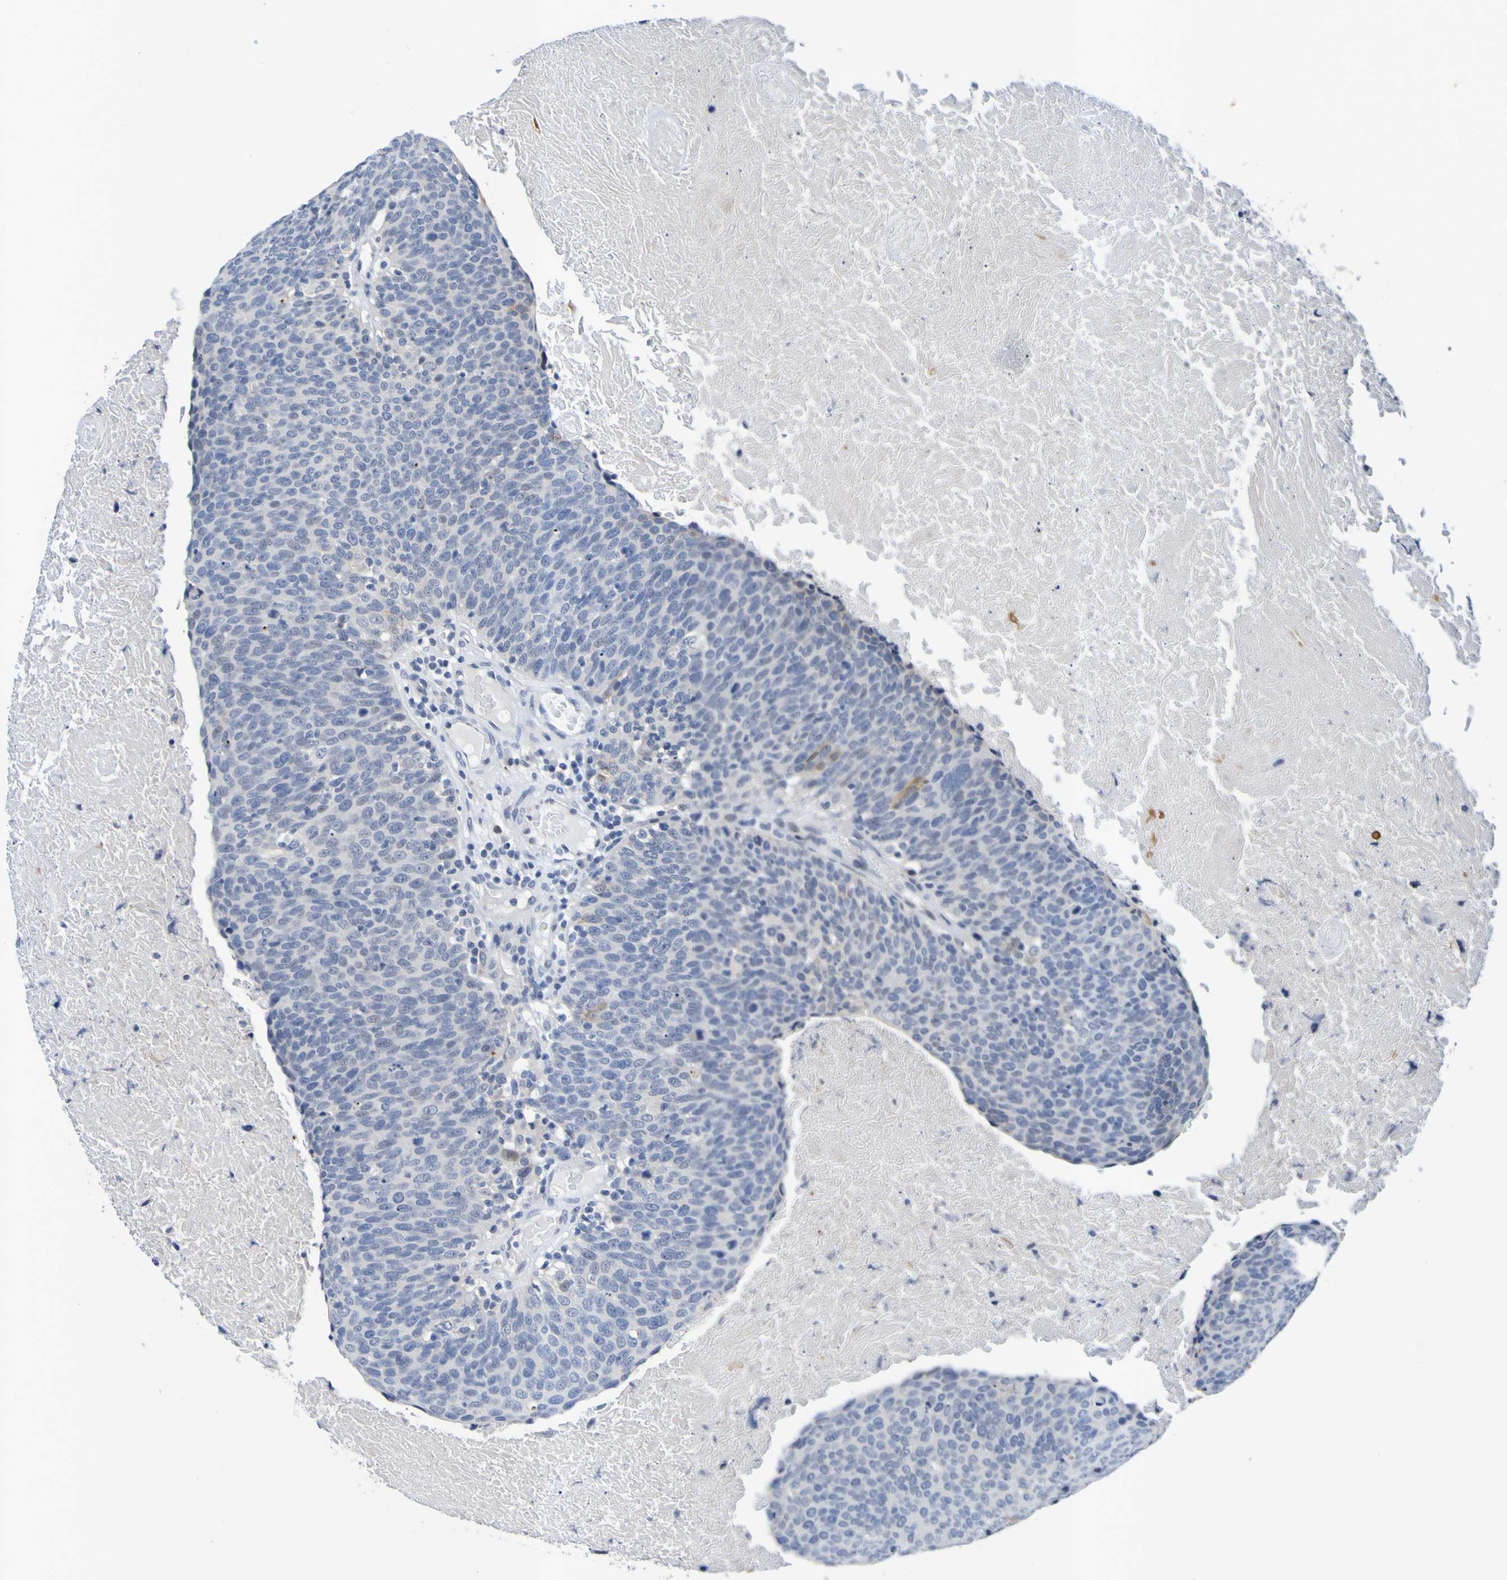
{"staining": {"intensity": "negative", "quantity": "none", "location": "none"}, "tissue": "head and neck cancer", "cell_type": "Tumor cells", "image_type": "cancer", "snomed": [{"axis": "morphology", "description": "Squamous cell carcinoma, NOS"}, {"axis": "morphology", "description": "Squamous cell carcinoma, metastatic, NOS"}, {"axis": "topography", "description": "Lymph node"}, {"axis": "topography", "description": "Head-Neck"}], "caption": "Head and neck metastatic squamous cell carcinoma was stained to show a protein in brown. There is no significant staining in tumor cells.", "gene": "VMA21", "patient": {"sex": "male", "age": 62}}